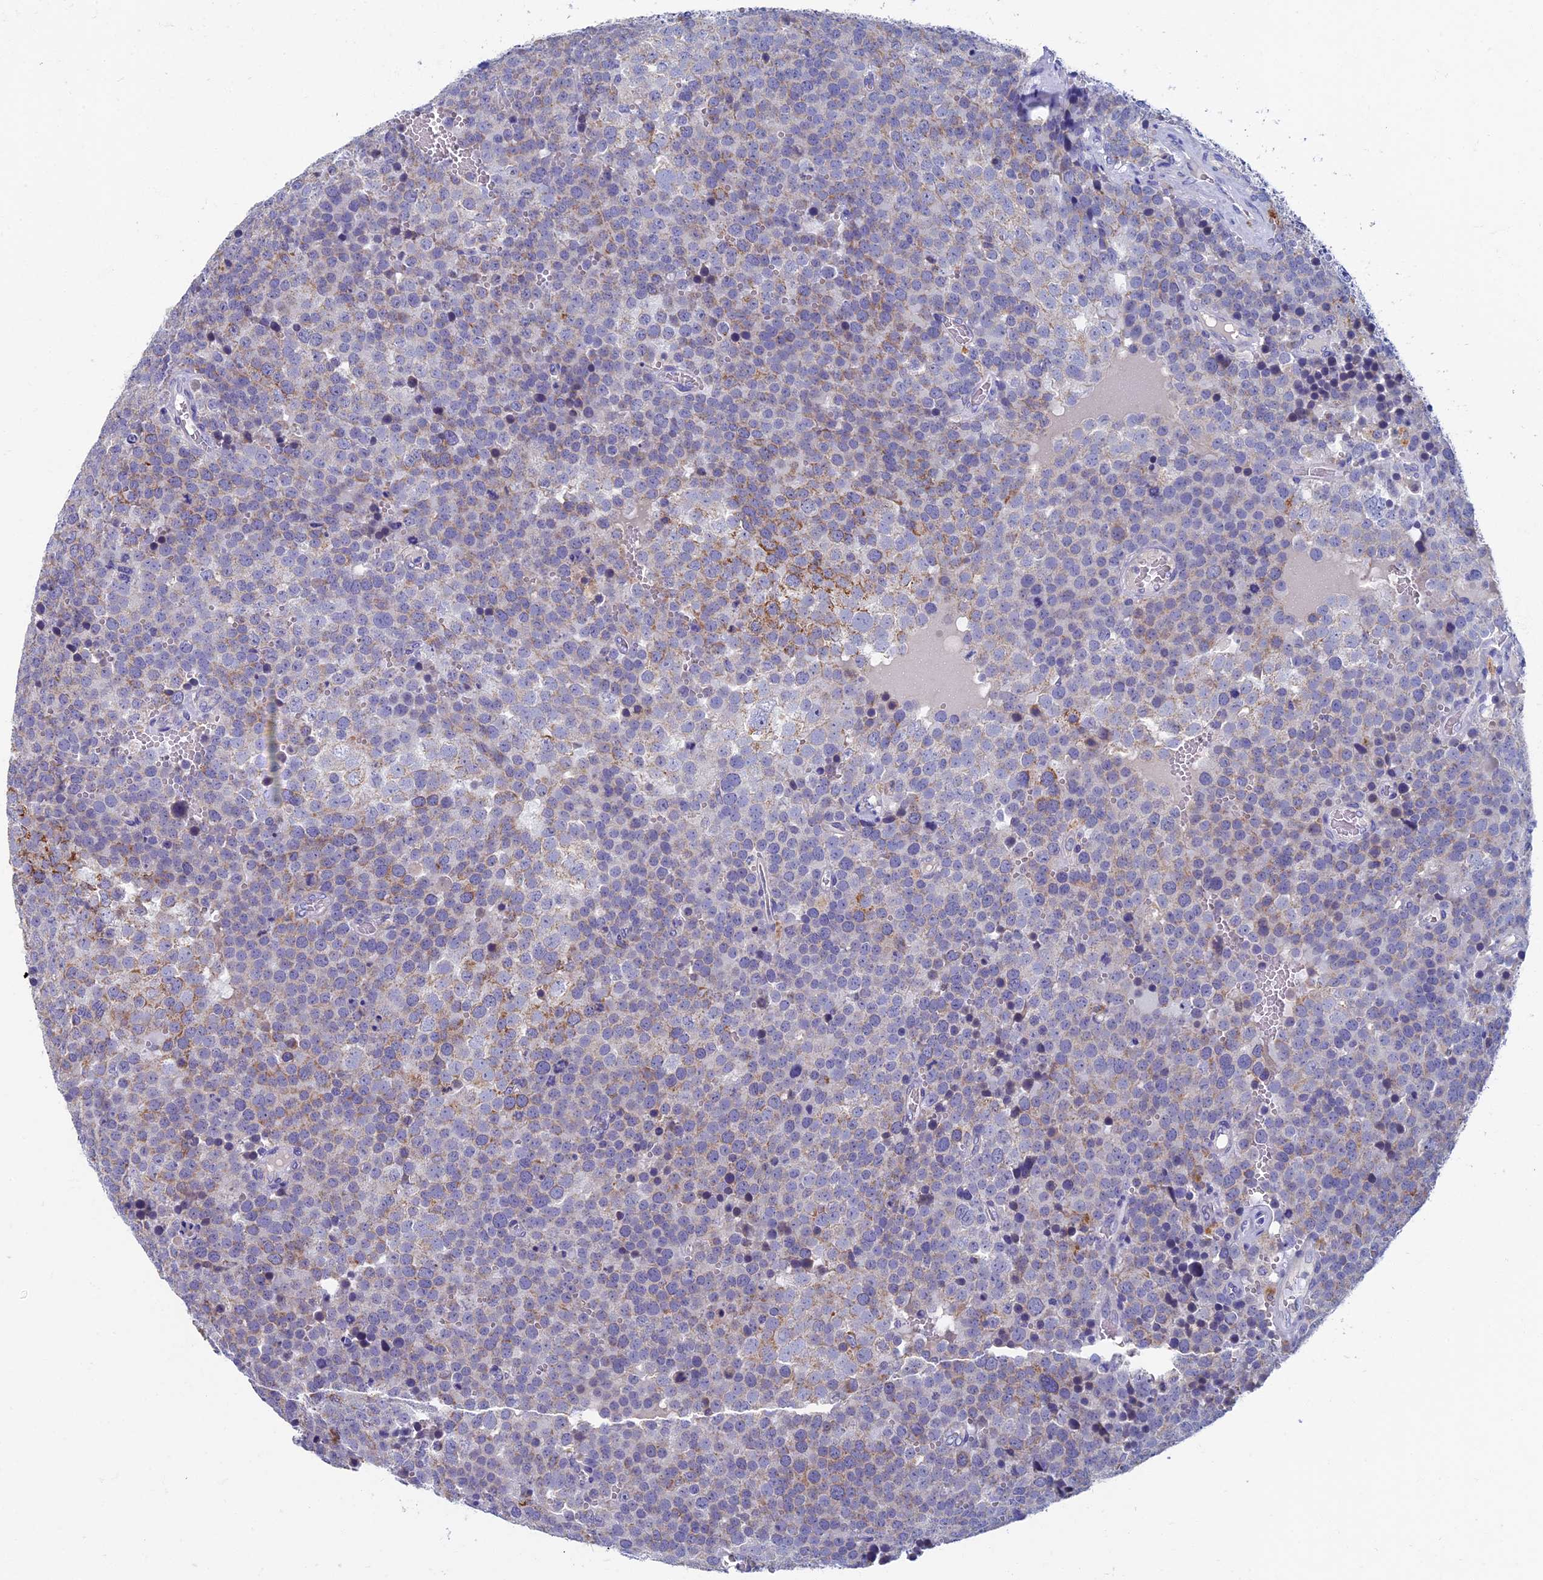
{"staining": {"intensity": "moderate", "quantity": "<25%", "location": "cytoplasmic/membranous"}, "tissue": "testis cancer", "cell_type": "Tumor cells", "image_type": "cancer", "snomed": [{"axis": "morphology", "description": "Seminoma, NOS"}, {"axis": "topography", "description": "Testis"}], "caption": "A micrograph of human testis cancer stained for a protein shows moderate cytoplasmic/membranous brown staining in tumor cells.", "gene": "OAT", "patient": {"sex": "male", "age": 71}}